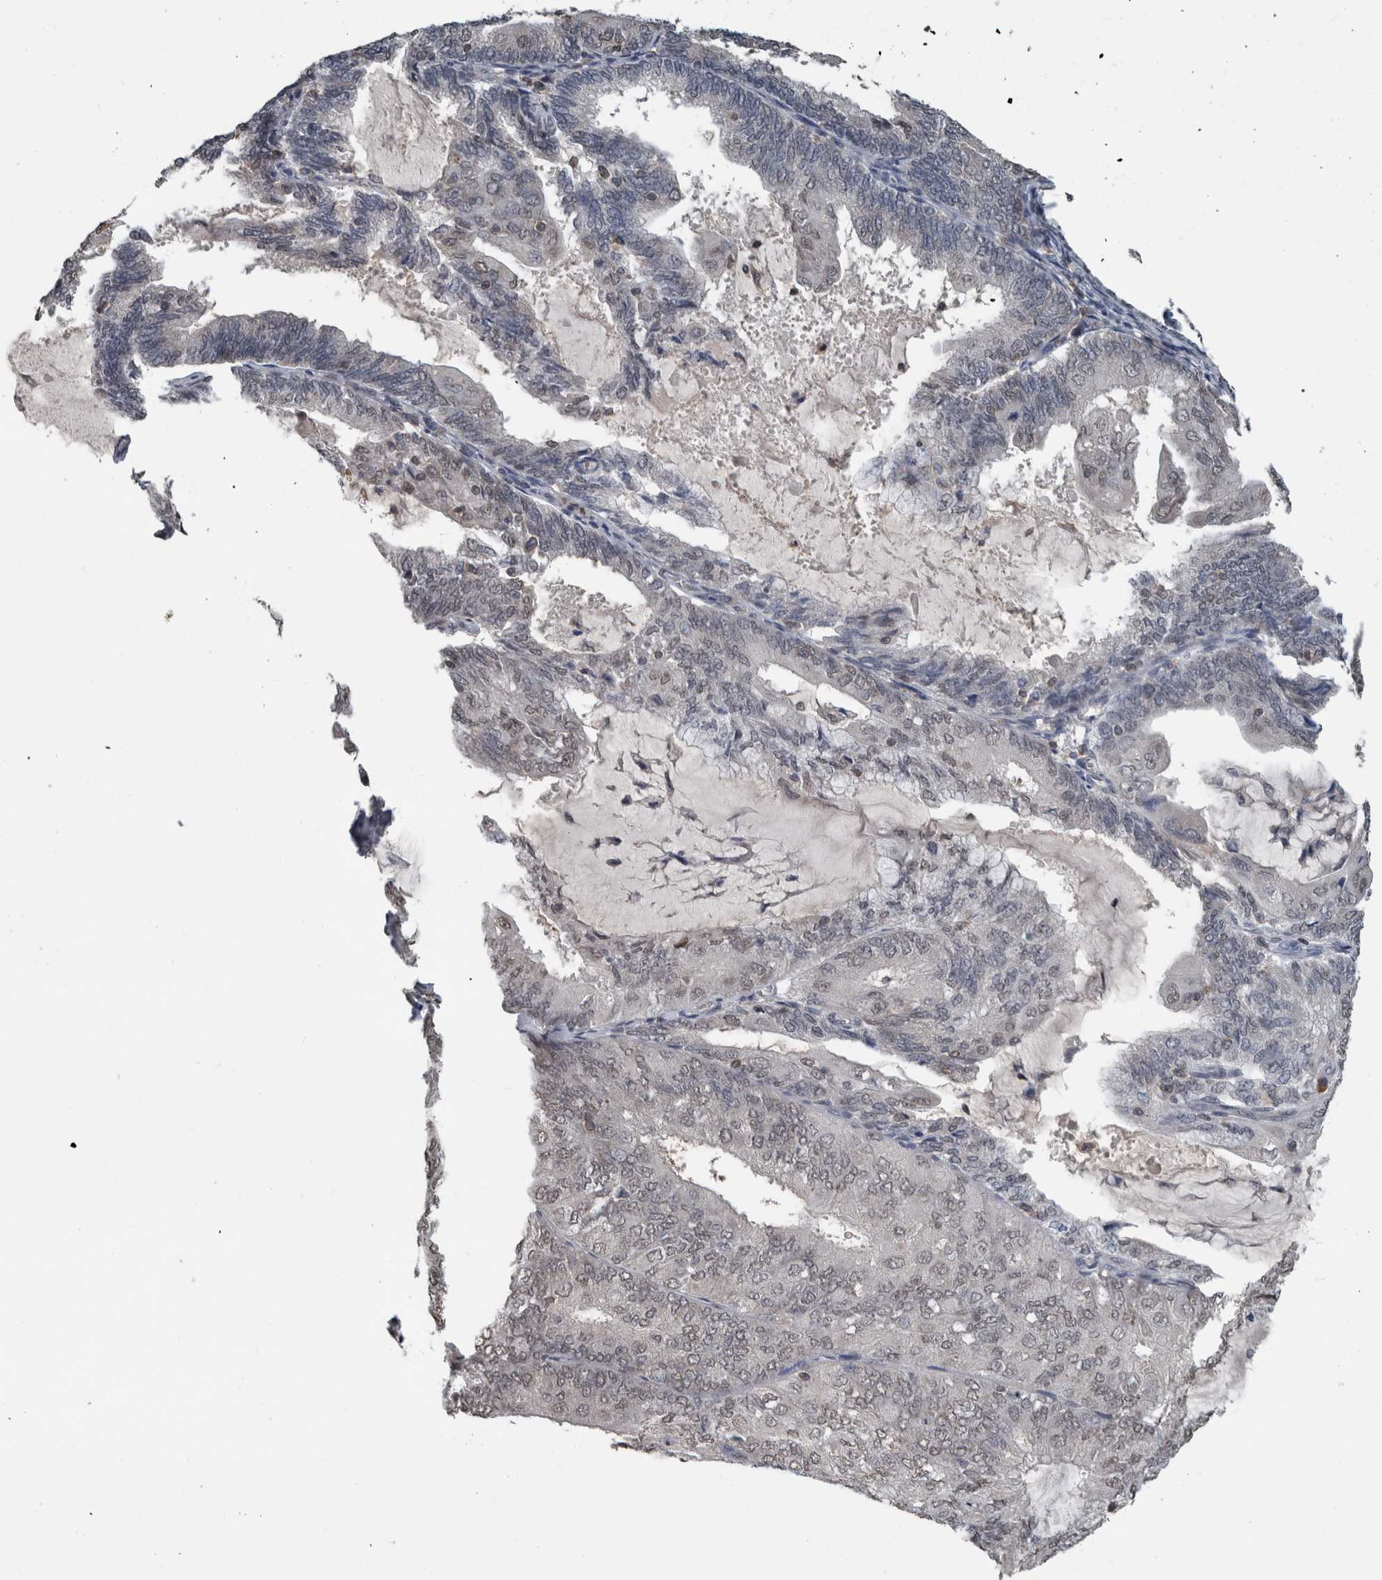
{"staining": {"intensity": "weak", "quantity": "<25%", "location": "nuclear"}, "tissue": "endometrial cancer", "cell_type": "Tumor cells", "image_type": "cancer", "snomed": [{"axis": "morphology", "description": "Adenocarcinoma, NOS"}, {"axis": "topography", "description": "Endometrium"}], "caption": "This is a photomicrograph of IHC staining of endometrial cancer, which shows no positivity in tumor cells.", "gene": "MAFF", "patient": {"sex": "female", "age": 81}}